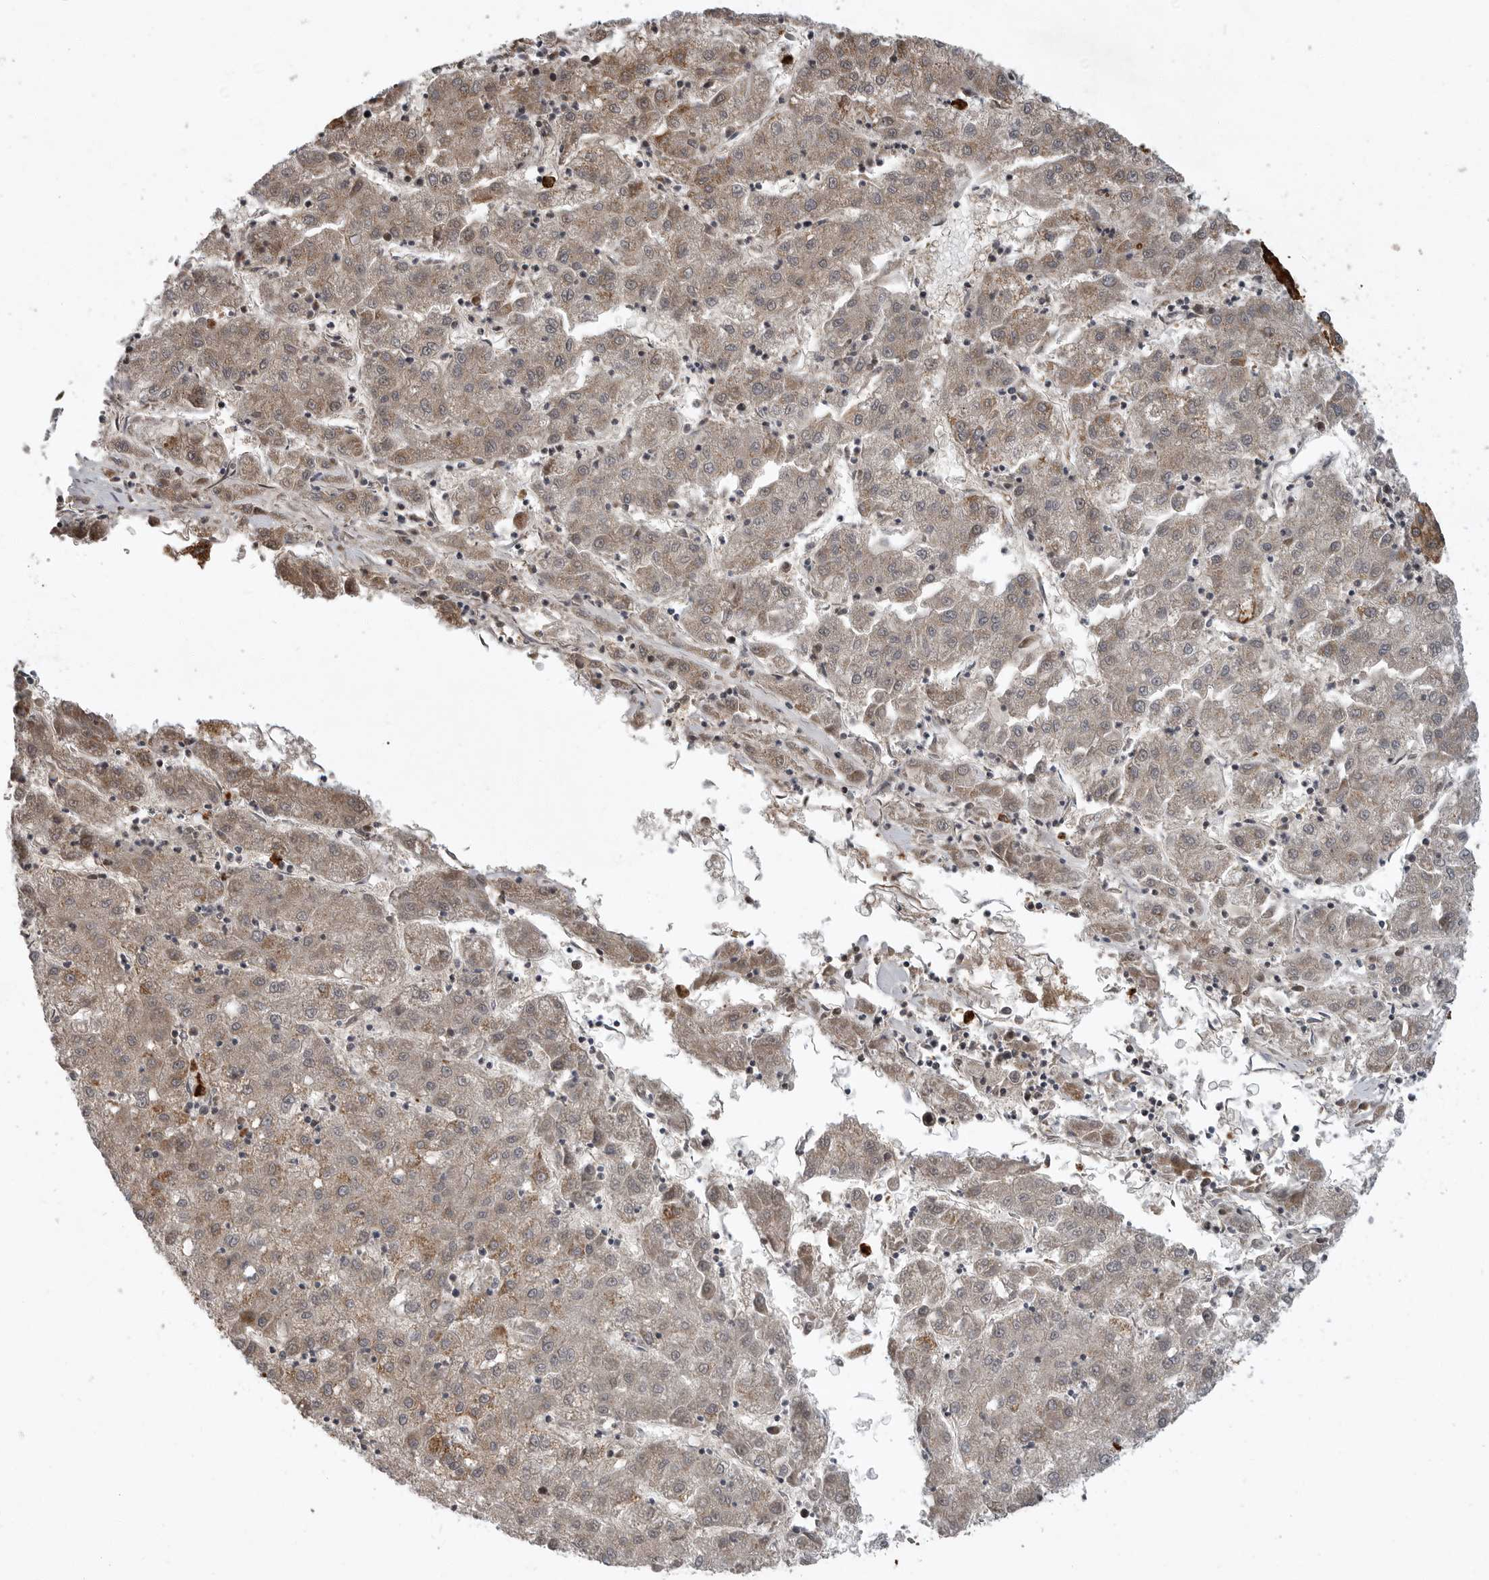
{"staining": {"intensity": "weak", "quantity": ">75%", "location": "cytoplasmic/membranous"}, "tissue": "liver cancer", "cell_type": "Tumor cells", "image_type": "cancer", "snomed": [{"axis": "morphology", "description": "Carcinoma, Hepatocellular, NOS"}, {"axis": "topography", "description": "Liver"}], "caption": "Protein expression analysis of liver hepatocellular carcinoma shows weak cytoplasmic/membranous staining in approximately >75% of tumor cells. The staining is performed using DAB brown chromogen to label protein expression. The nuclei are counter-stained blue using hematoxylin.", "gene": "GCNT2", "patient": {"sex": "male", "age": 72}}